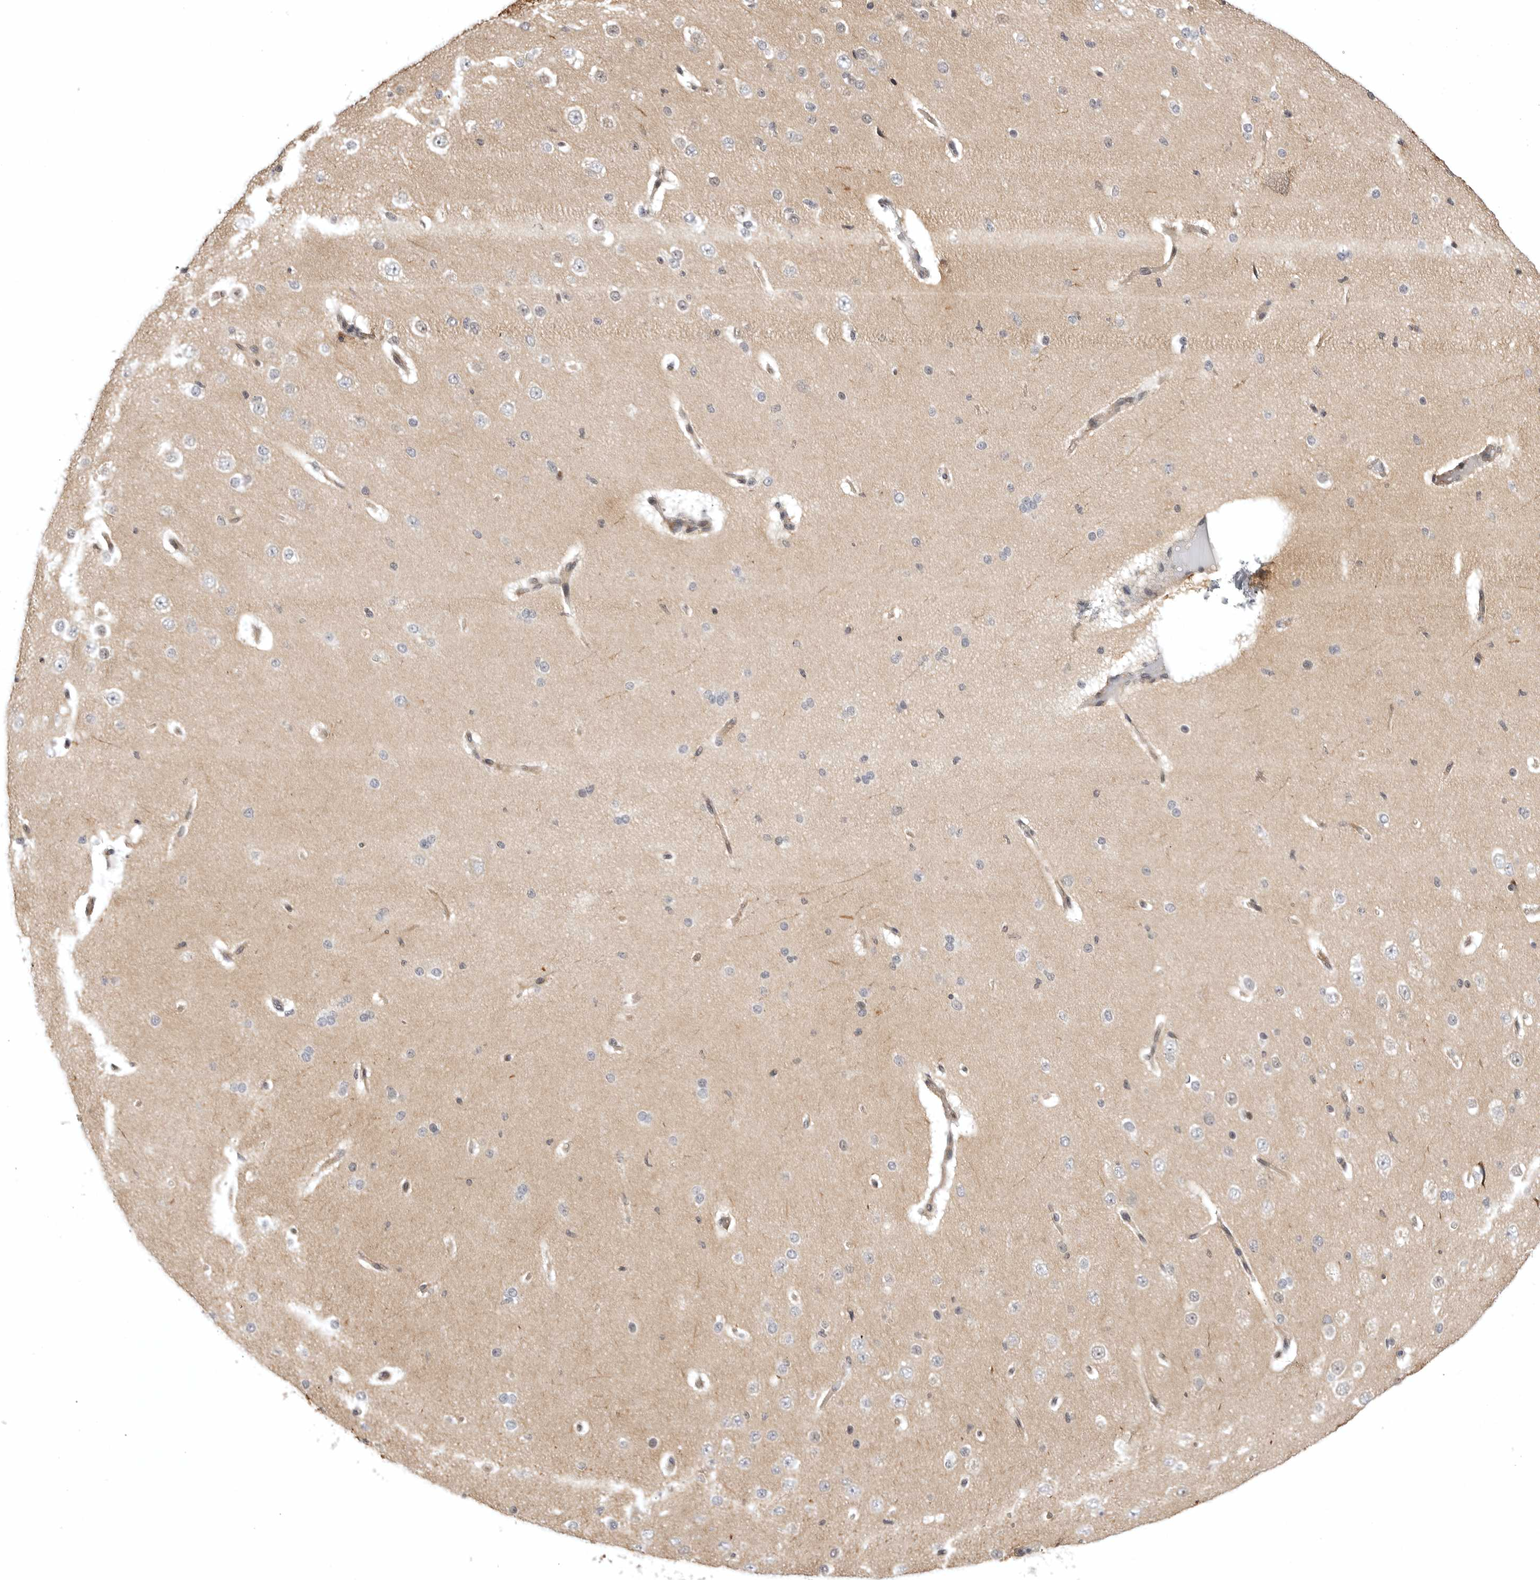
{"staining": {"intensity": "weak", "quantity": "25%-75%", "location": "cytoplasmic/membranous"}, "tissue": "cerebral cortex", "cell_type": "Endothelial cells", "image_type": "normal", "snomed": [{"axis": "morphology", "description": "Normal tissue, NOS"}, {"axis": "morphology", "description": "Developmental malformation"}, {"axis": "topography", "description": "Cerebral cortex"}], "caption": "Protein positivity by immunohistochemistry (IHC) reveals weak cytoplasmic/membranous staining in approximately 25%-75% of endothelial cells in unremarkable cerebral cortex.", "gene": "CD300LD", "patient": {"sex": "female", "age": 30}}